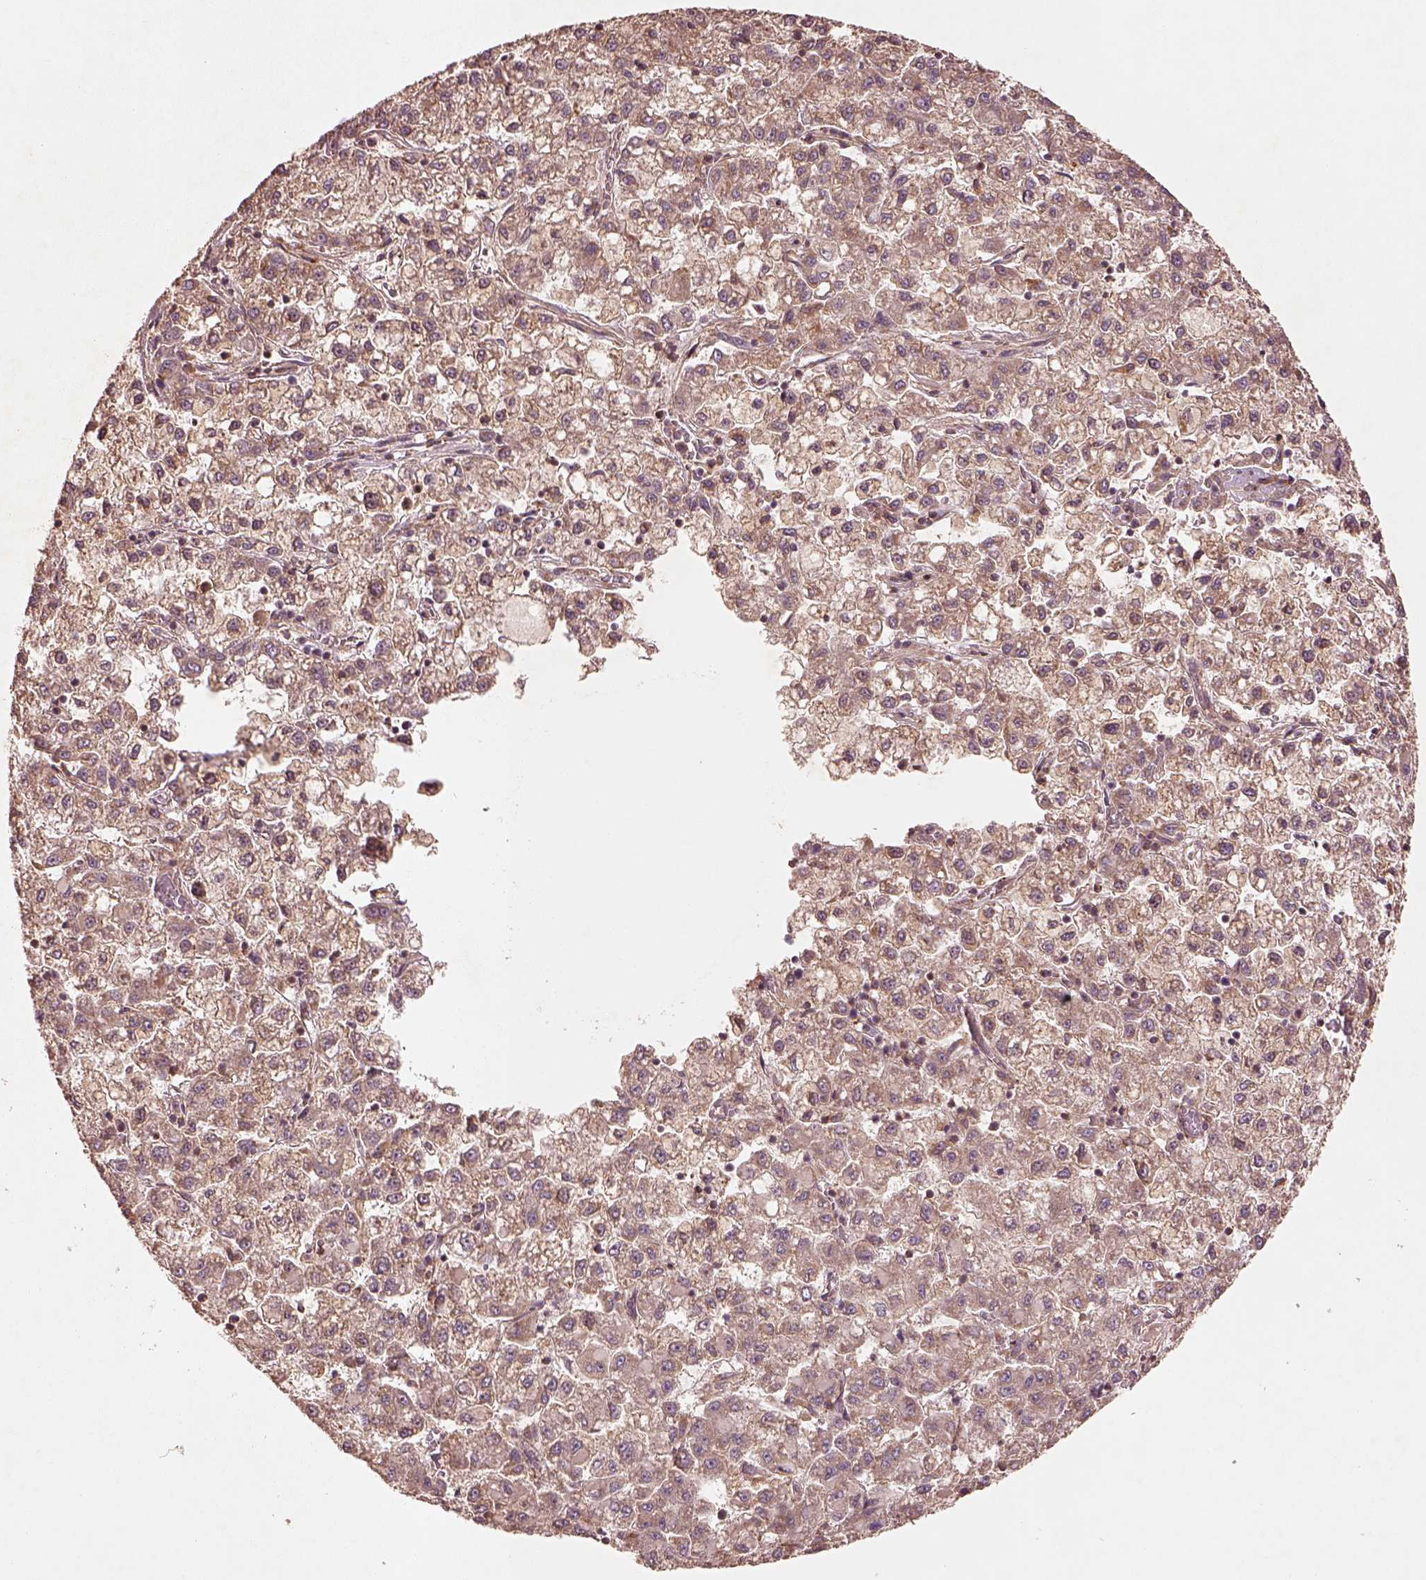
{"staining": {"intensity": "moderate", "quantity": "25%-75%", "location": "cytoplasmic/membranous"}, "tissue": "liver cancer", "cell_type": "Tumor cells", "image_type": "cancer", "snomed": [{"axis": "morphology", "description": "Carcinoma, Hepatocellular, NOS"}, {"axis": "topography", "description": "Liver"}], "caption": "A photomicrograph showing moderate cytoplasmic/membranous positivity in about 25%-75% of tumor cells in liver hepatocellular carcinoma, as visualized by brown immunohistochemical staining.", "gene": "TRADD", "patient": {"sex": "male", "age": 40}}